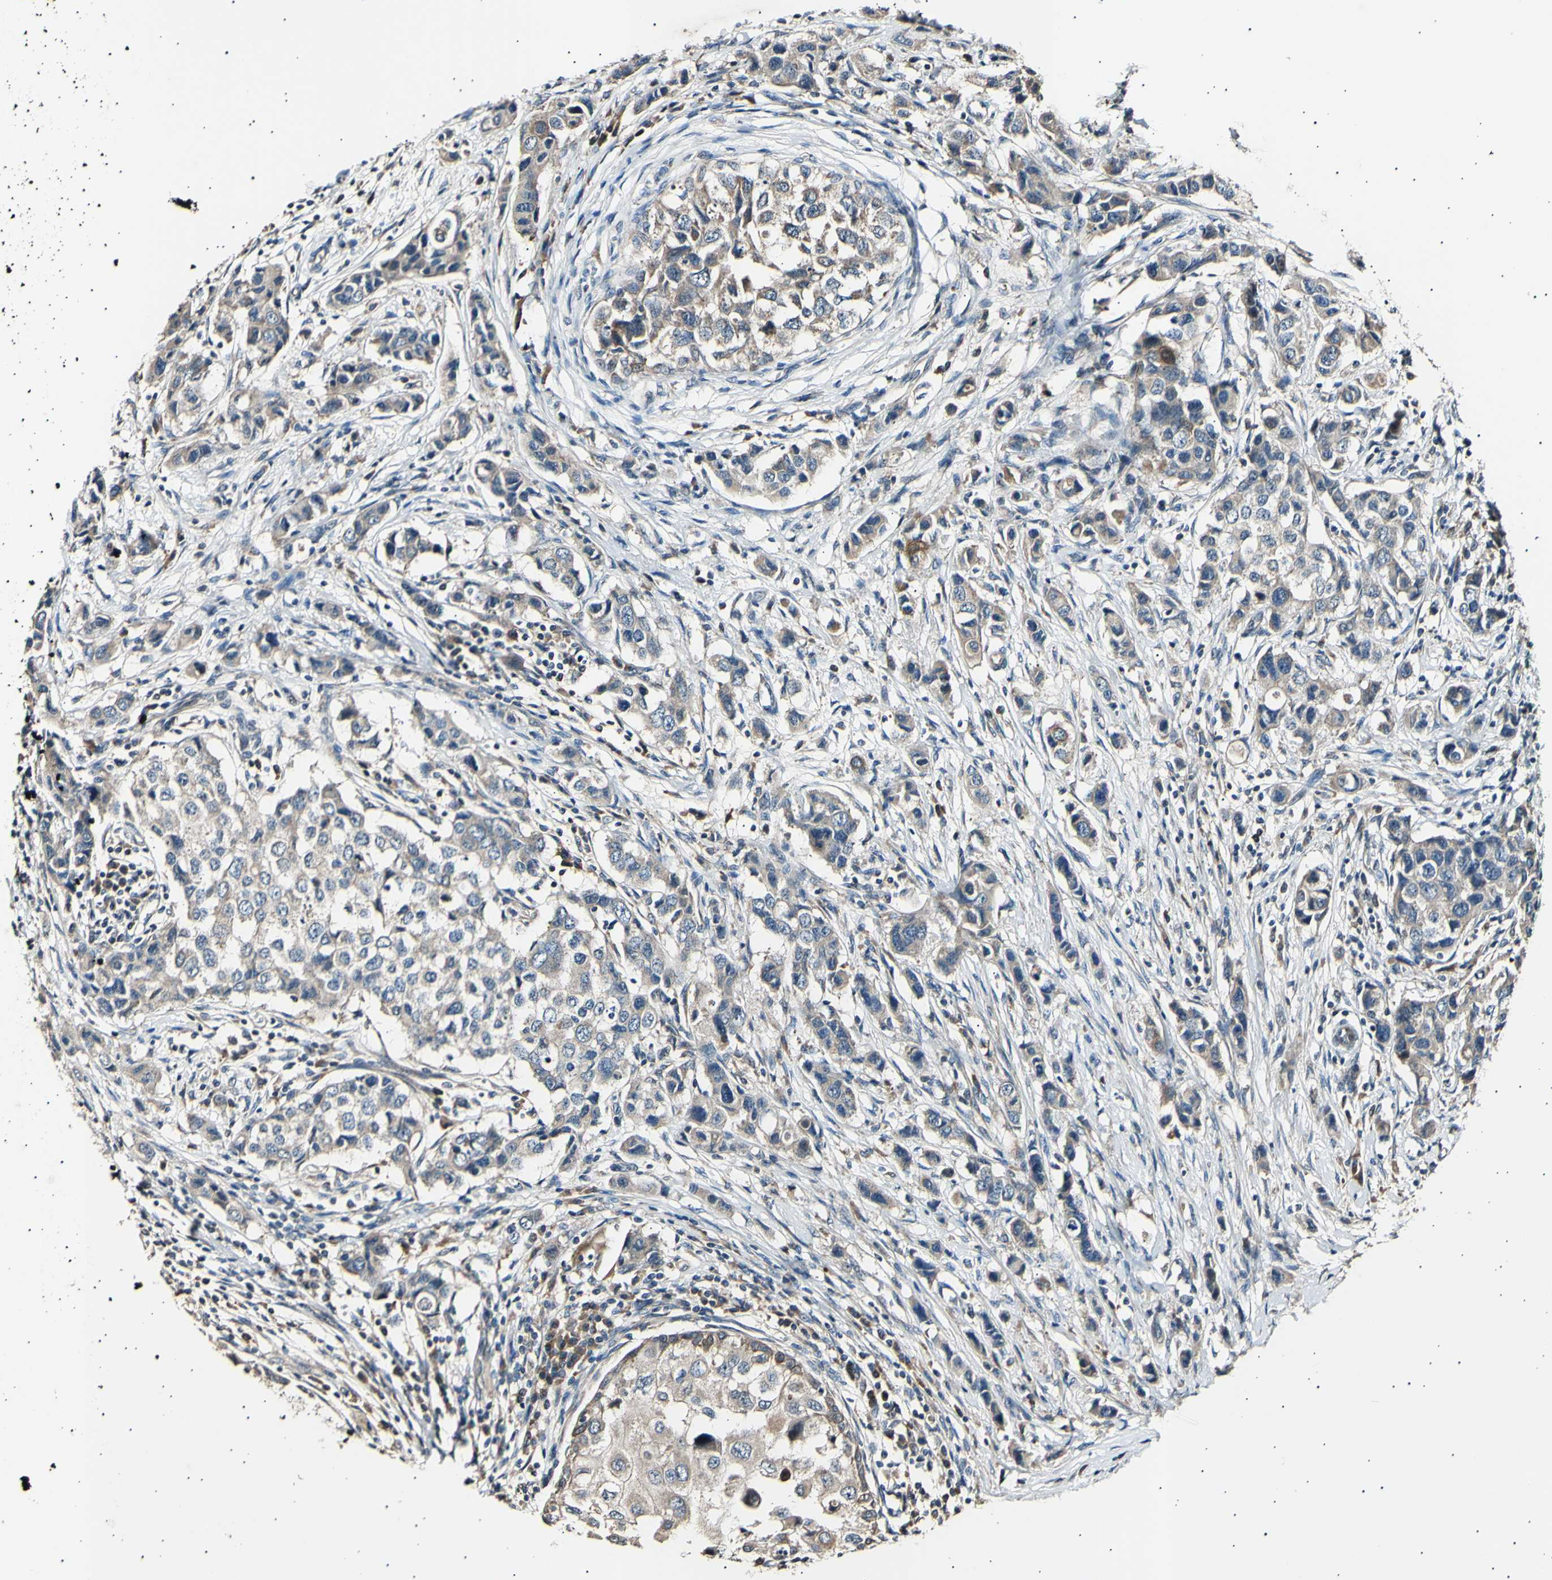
{"staining": {"intensity": "weak", "quantity": ">75%", "location": "cytoplasmic/membranous"}, "tissue": "breast cancer", "cell_type": "Tumor cells", "image_type": "cancer", "snomed": [{"axis": "morphology", "description": "Normal tissue, NOS"}, {"axis": "morphology", "description": "Duct carcinoma"}, {"axis": "topography", "description": "Breast"}], "caption": "Breast cancer stained with a protein marker displays weak staining in tumor cells.", "gene": "ITGA6", "patient": {"sex": "female", "age": 50}}